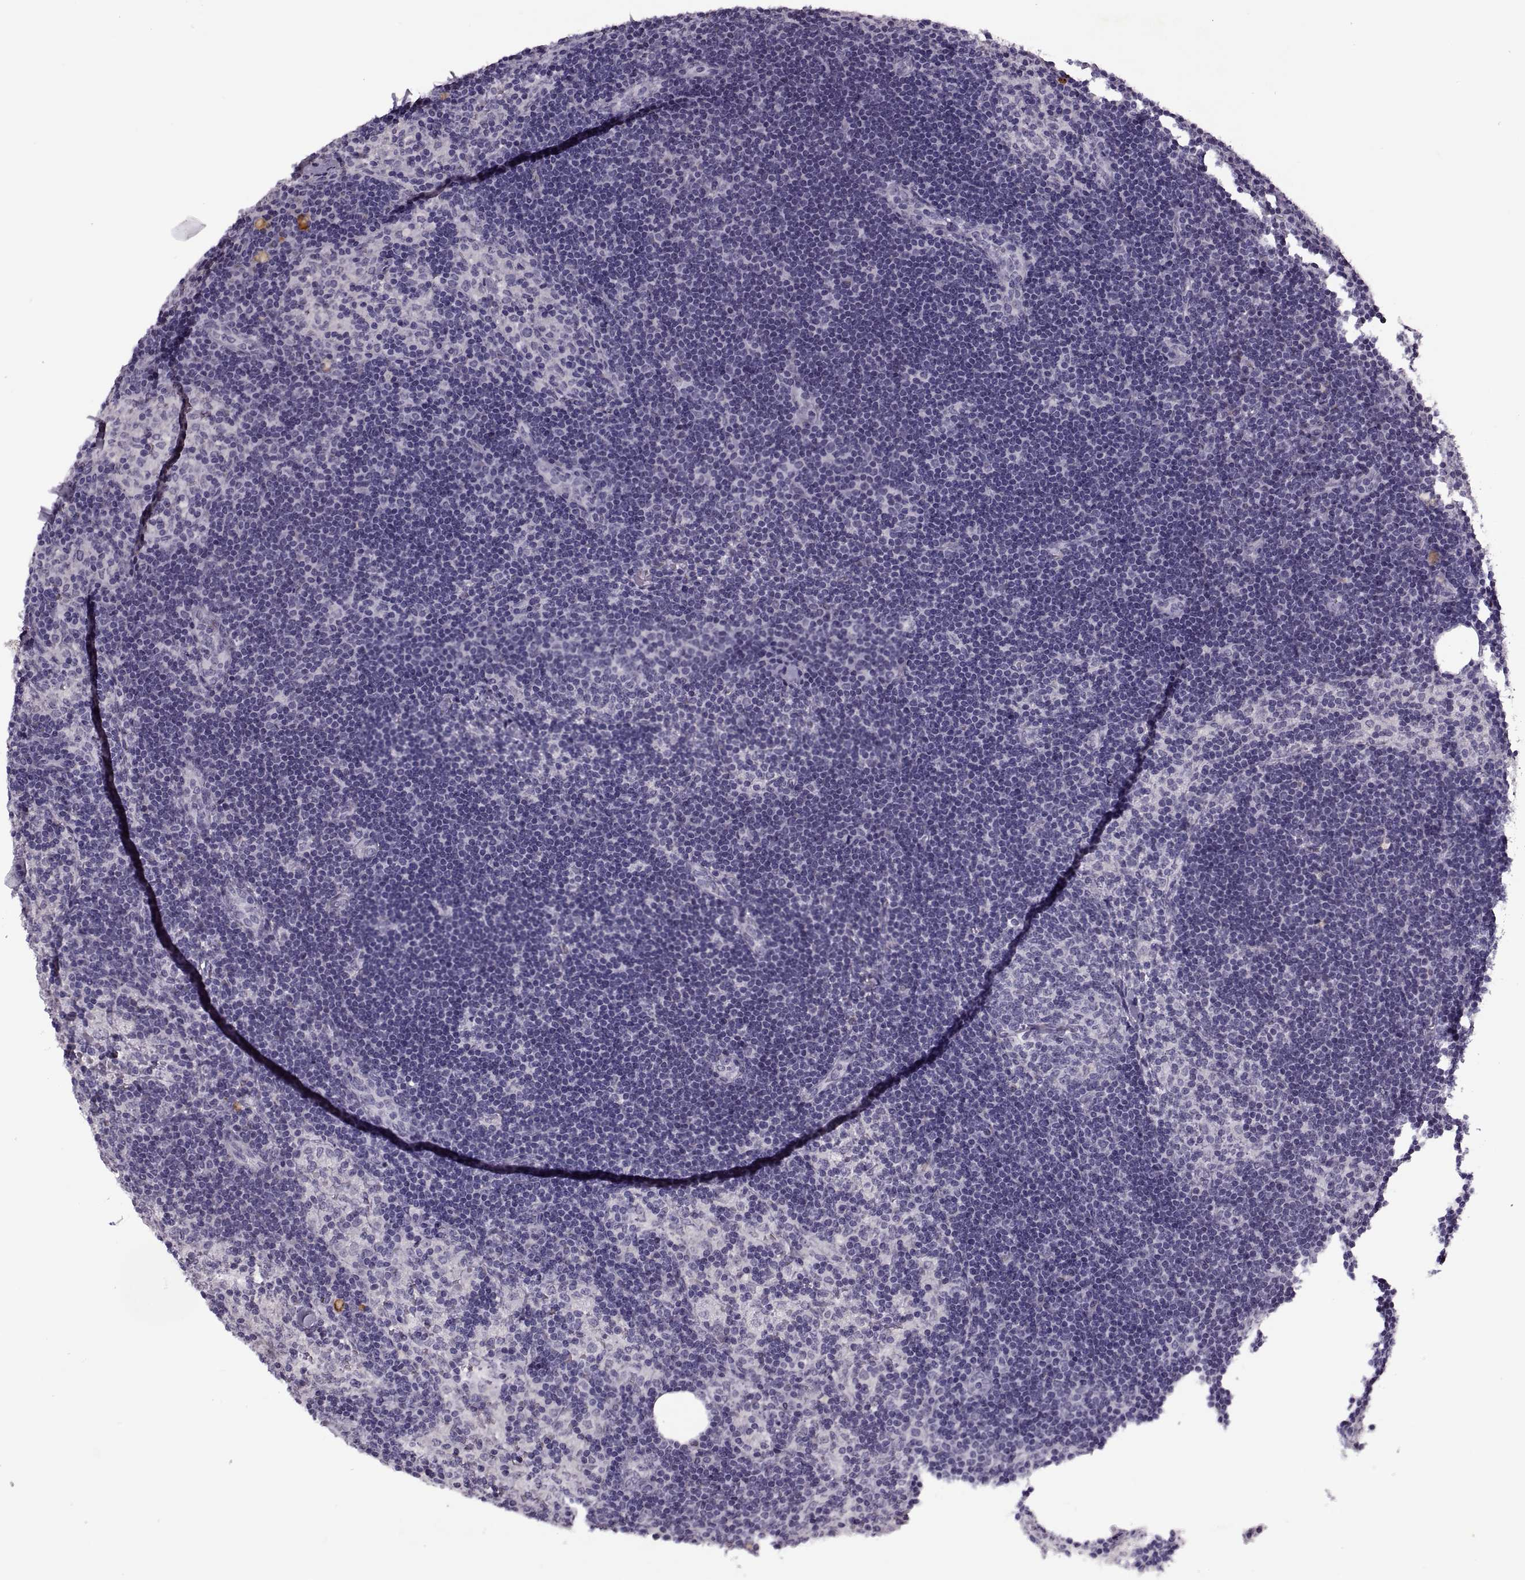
{"staining": {"intensity": "negative", "quantity": "none", "location": "none"}, "tissue": "lymph node", "cell_type": "Germinal center cells", "image_type": "normal", "snomed": [{"axis": "morphology", "description": "Normal tissue, NOS"}, {"axis": "topography", "description": "Lymph node"}], "caption": "Germinal center cells show no significant protein expression in benign lymph node. Brightfield microscopy of immunohistochemistry (IHC) stained with DAB (3,3'-diaminobenzidine) (brown) and hematoxylin (blue), captured at high magnification.", "gene": "PRSS37", "patient": {"sex": "female", "age": 52}}